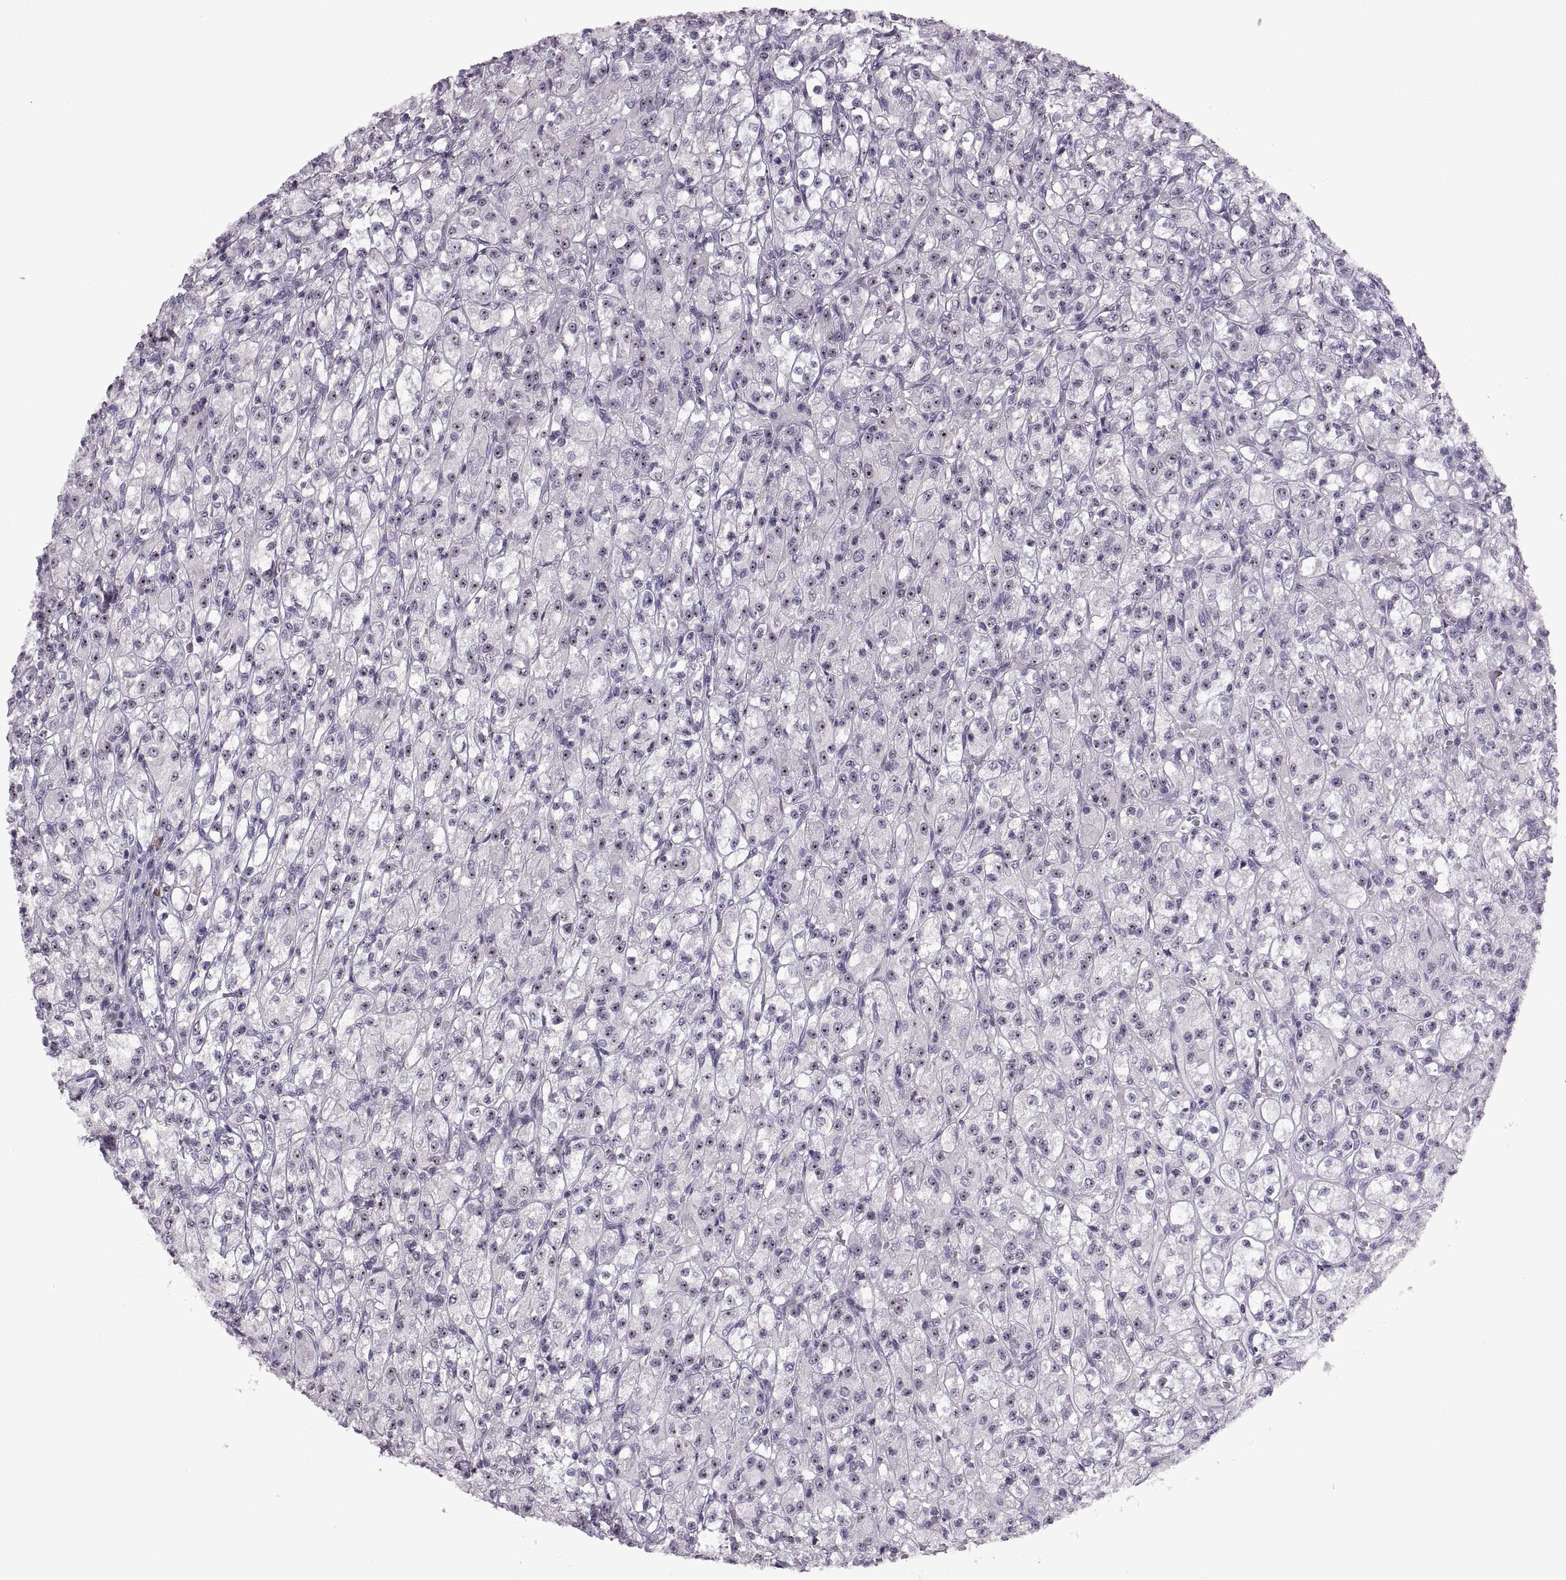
{"staining": {"intensity": "strong", "quantity": "<25%", "location": "nuclear"}, "tissue": "renal cancer", "cell_type": "Tumor cells", "image_type": "cancer", "snomed": [{"axis": "morphology", "description": "Adenocarcinoma, NOS"}, {"axis": "topography", "description": "Kidney"}], "caption": "IHC of human renal adenocarcinoma exhibits medium levels of strong nuclear expression in approximately <25% of tumor cells. Using DAB (3,3'-diaminobenzidine) (brown) and hematoxylin (blue) stains, captured at high magnification using brightfield microscopy.", "gene": "SINHCAF", "patient": {"sex": "female", "age": 70}}